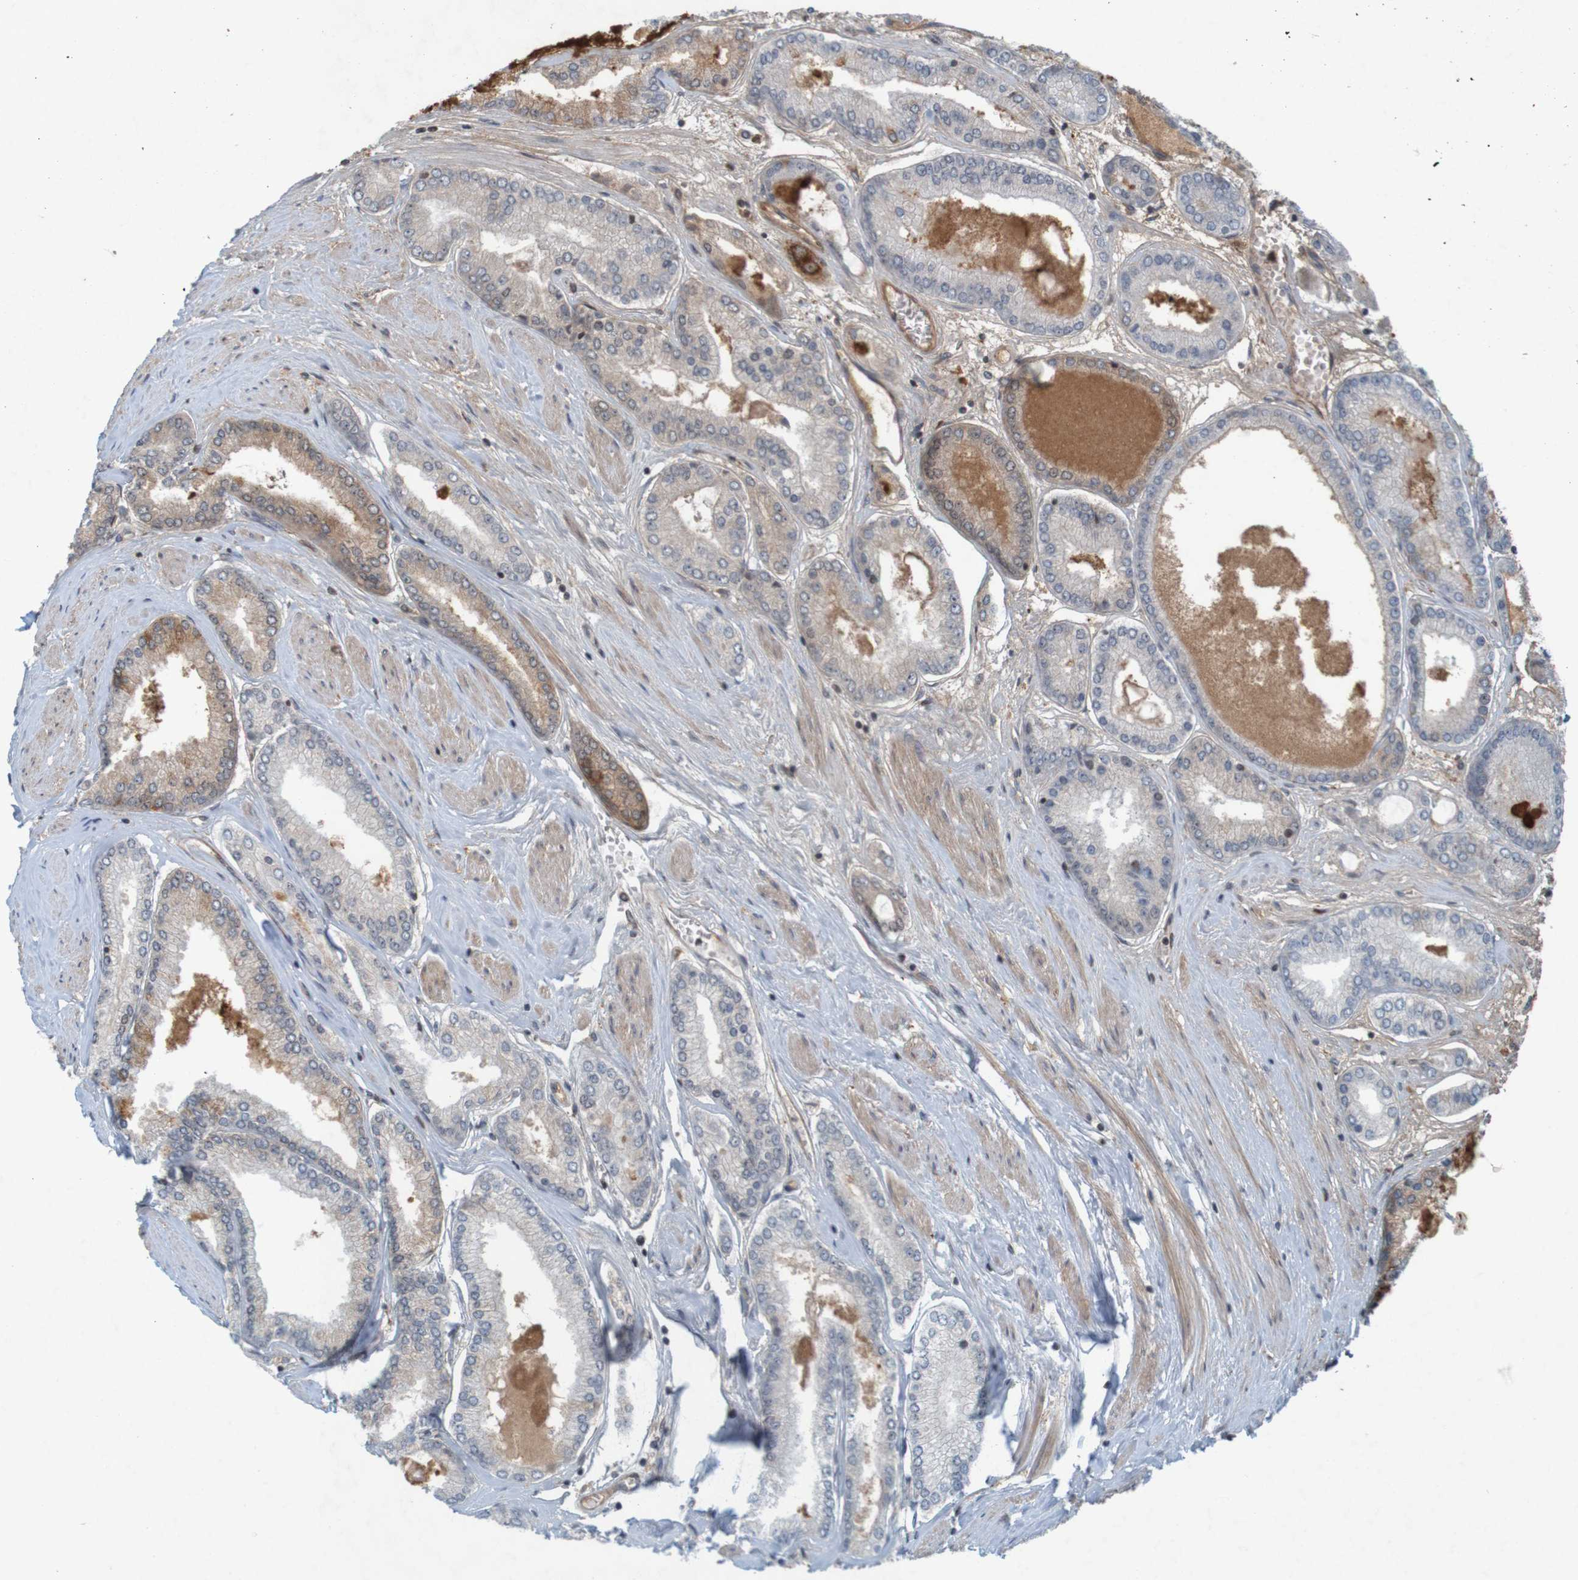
{"staining": {"intensity": "weak", "quantity": "25%-75%", "location": "cytoplasmic/membranous"}, "tissue": "prostate cancer", "cell_type": "Tumor cells", "image_type": "cancer", "snomed": [{"axis": "morphology", "description": "Adenocarcinoma, High grade"}, {"axis": "topography", "description": "Prostate"}], "caption": "This micrograph shows prostate cancer (high-grade adenocarcinoma) stained with immunohistochemistry to label a protein in brown. The cytoplasmic/membranous of tumor cells show weak positivity for the protein. Nuclei are counter-stained blue.", "gene": "GUCY1A1", "patient": {"sex": "male", "age": 59}}